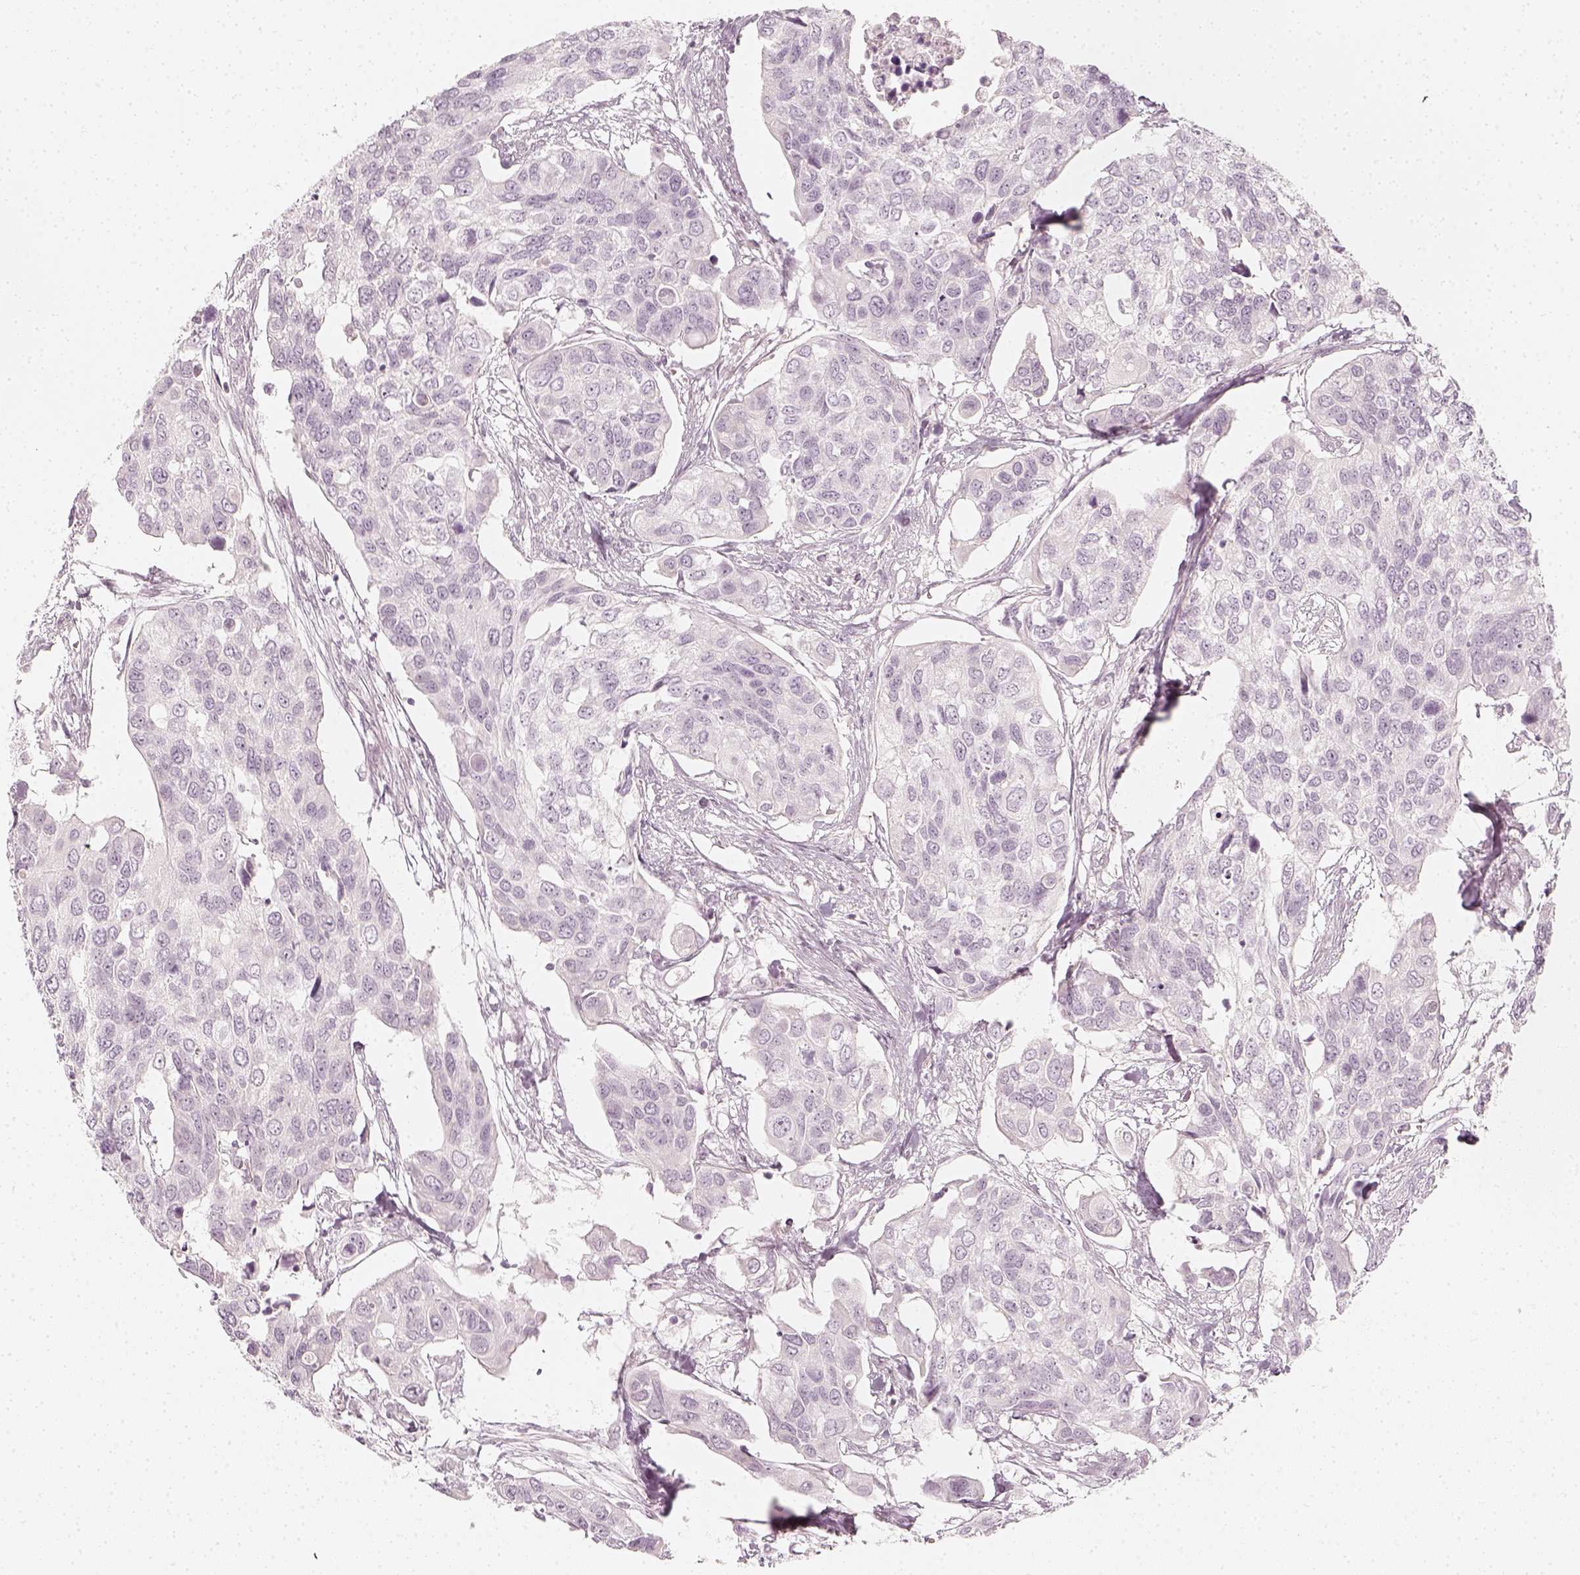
{"staining": {"intensity": "negative", "quantity": "none", "location": "none"}, "tissue": "urothelial cancer", "cell_type": "Tumor cells", "image_type": "cancer", "snomed": [{"axis": "morphology", "description": "Urothelial carcinoma, High grade"}, {"axis": "topography", "description": "Urinary bladder"}], "caption": "The photomicrograph displays no significant expression in tumor cells of urothelial cancer.", "gene": "KRTAP2-1", "patient": {"sex": "male", "age": 60}}